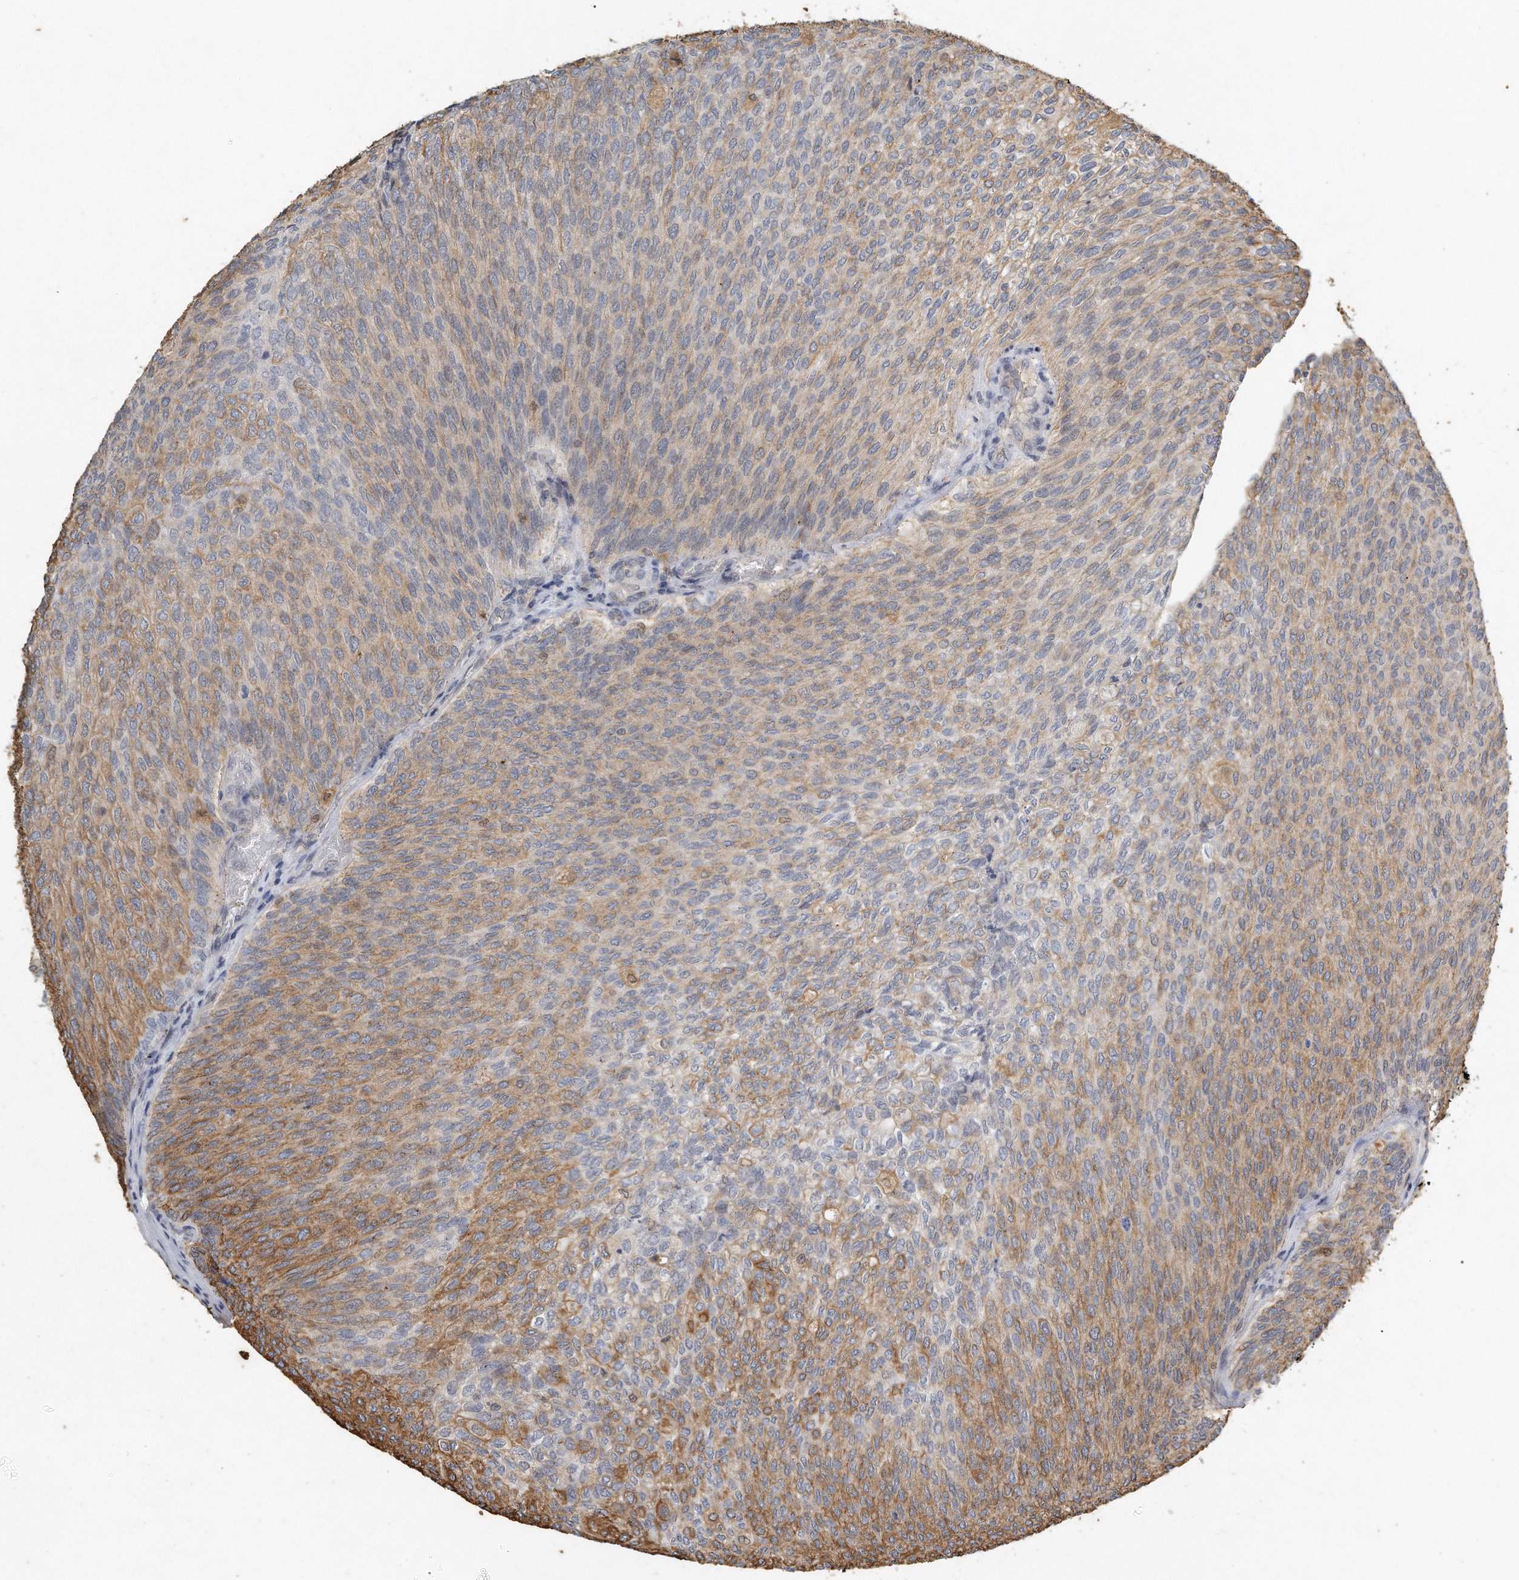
{"staining": {"intensity": "moderate", "quantity": ">75%", "location": "cytoplasmic/membranous"}, "tissue": "urothelial cancer", "cell_type": "Tumor cells", "image_type": "cancer", "snomed": [{"axis": "morphology", "description": "Urothelial carcinoma, Low grade"}, {"axis": "topography", "description": "Urinary bladder"}], "caption": "Low-grade urothelial carcinoma stained with IHC reveals moderate cytoplasmic/membranous staining in approximately >75% of tumor cells. The staining was performed using DAB to visualize the protein expression in brown, while the nuclei were stained in blue with hematoxylin (Magnification: 20x).", "gene": "CAMK1", "patient": {"sex": "female", "age": 79}}